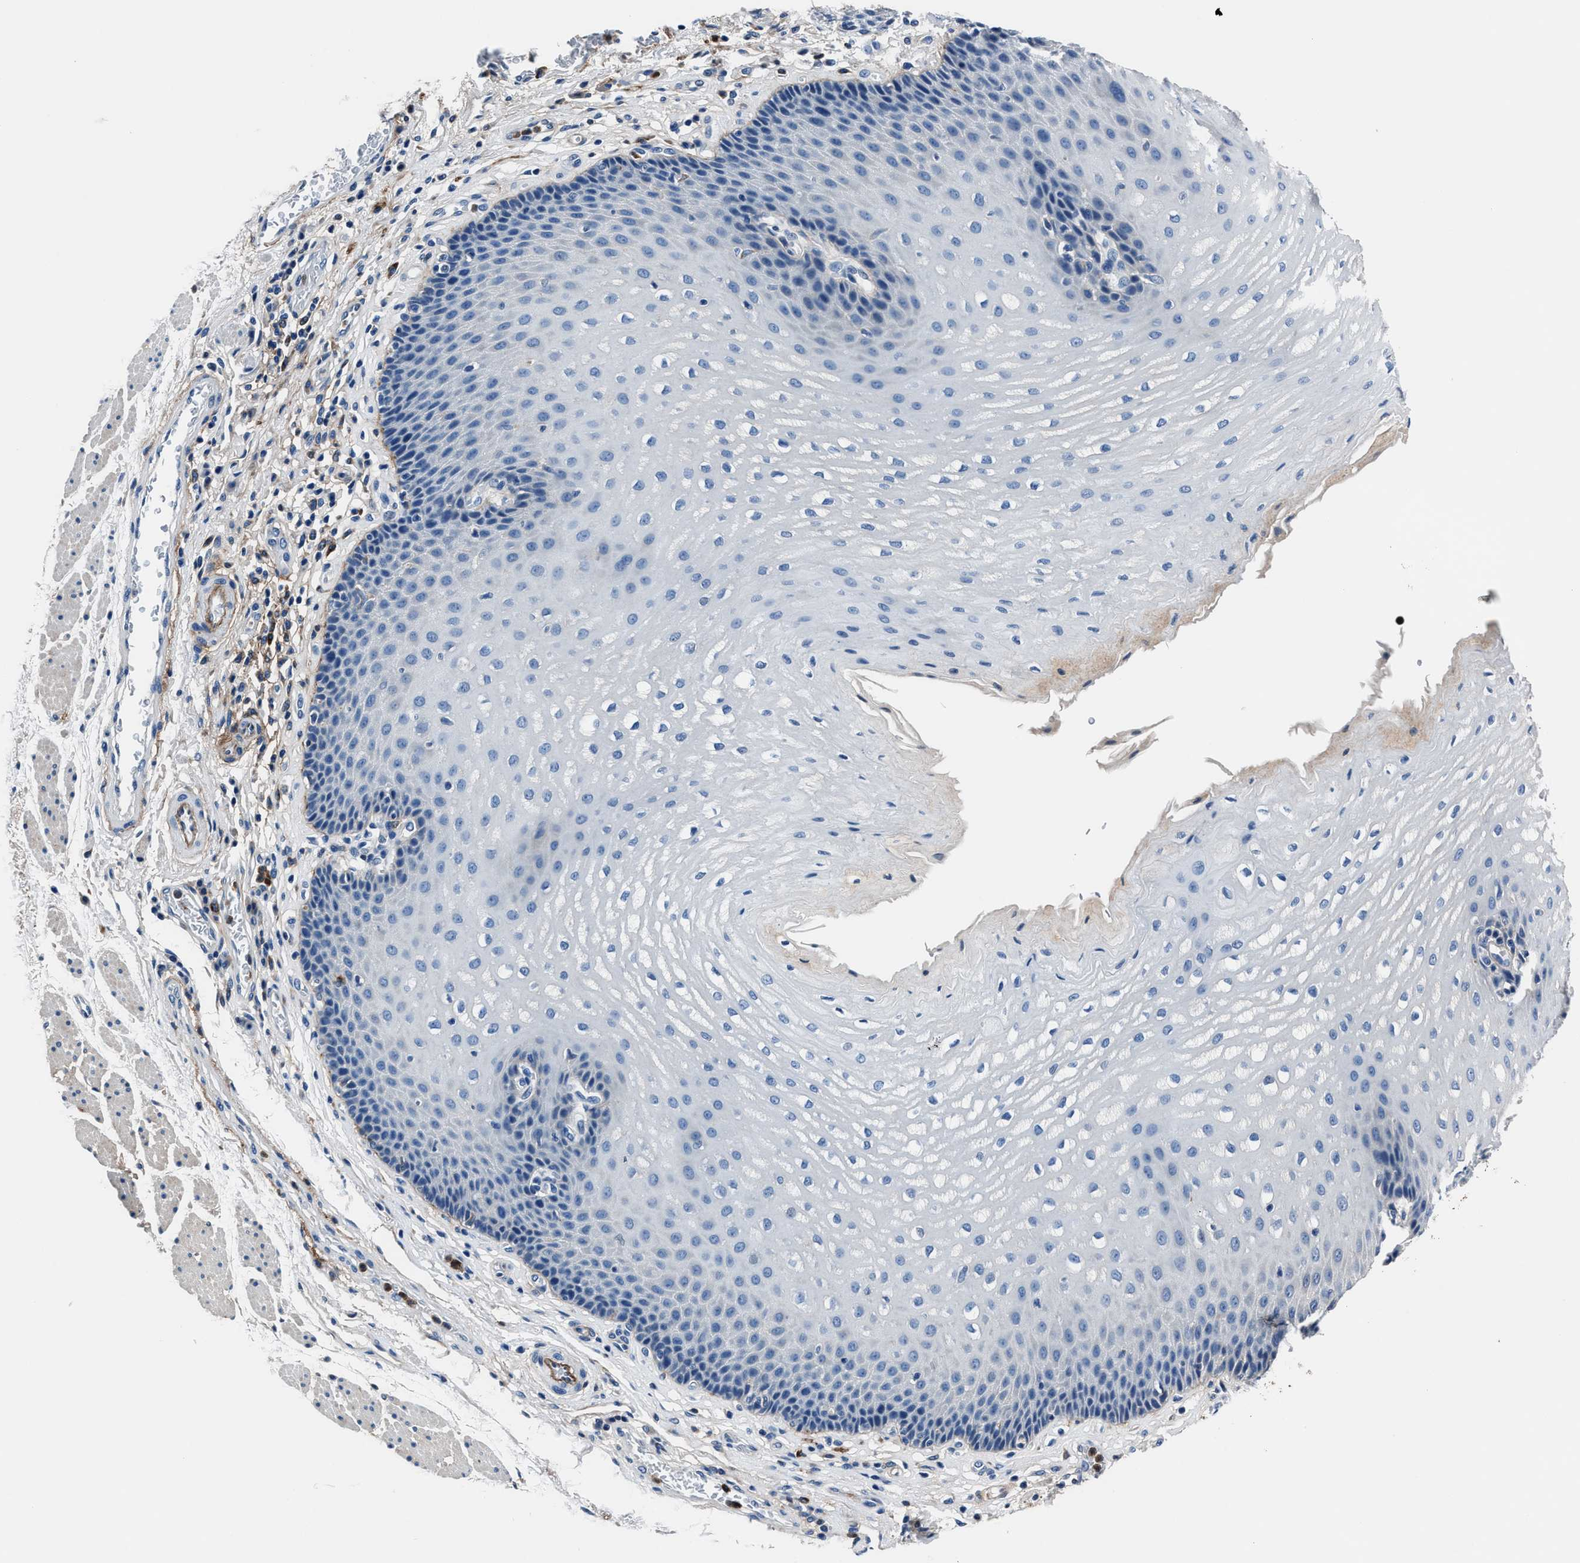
{"staining": {"intensity": "negative", "quantity": "none", "location": "none"}, "tissue": "esophagus", "cell_type": "Squamous epithelial cells", "image_type": "normal", "snomed": [{"axis": "morphology", "description": "Normal tissue, NOS"}, {"axis": "topography", "description": "Esophagus"}], "caption": "Immunohistochemistry photomicrograph of unremarkable esophagus: human esophagus stained with DAB (3,3'-diaminobenzidine) reveals no significant protein expression in squamous epithelial cells. Nuclei are stained in blue.", "gene": "FGL2", "patient": {"sex": "male", "age": 54}}